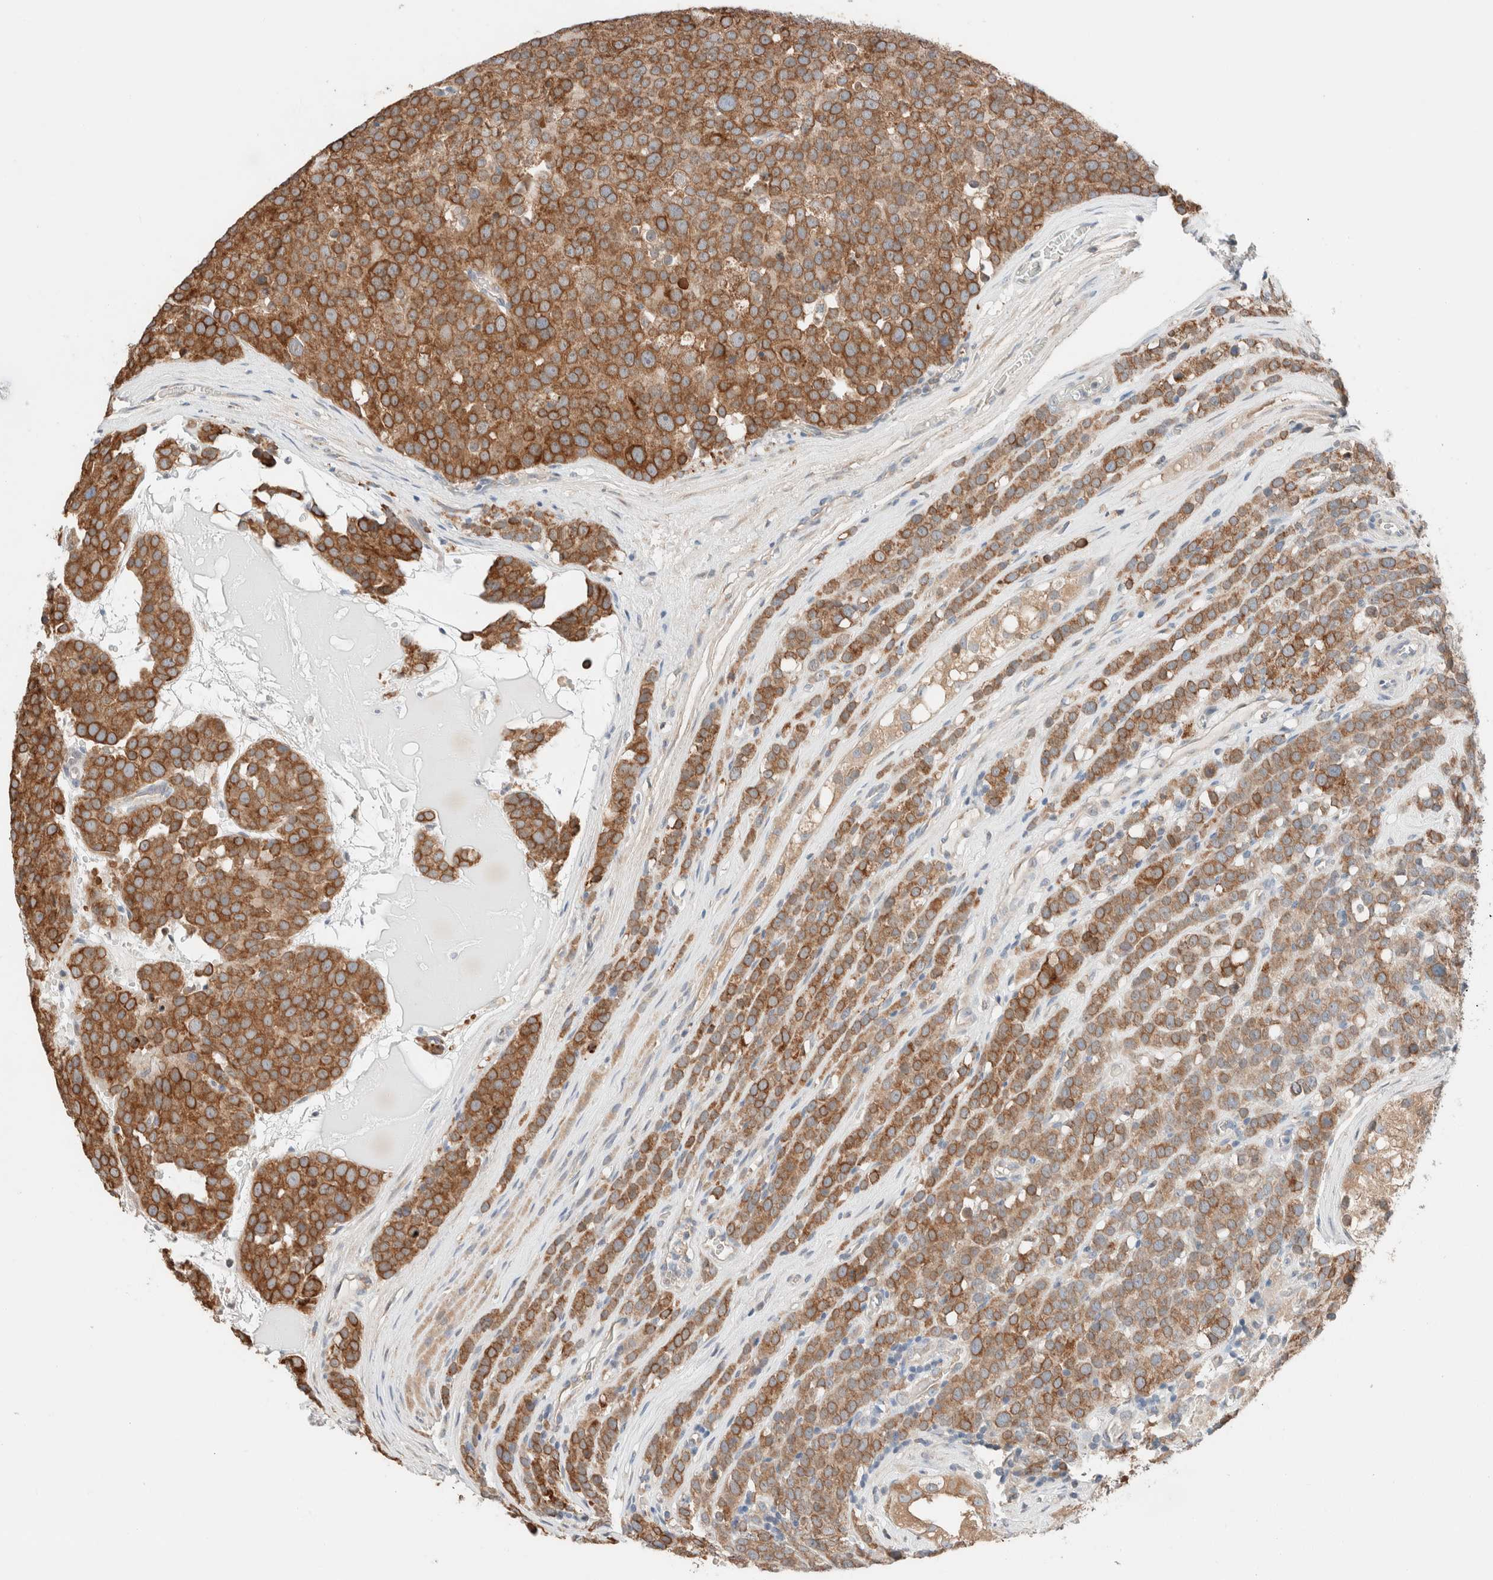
{"staining": {"intensity": "strong", "quantity": ">75%", "location": "cytoplasmic/membranous"}, "tissue": "testis cancer", "cell_type": "Tumor cells", "image_type": "cancer", "snomed": [{"axis": "morphology", "description": "Seminoma, NOS"}, {"axis": "topography", "description": "Testis"}], "caption": "Seminoma (testis) tissue reveals strong cytoplasmic/membranous staining in about >75% of tumor cells, visualized by immunohistochemistry.", "gene": "PCM1", "patient": {"sex": "male", "age": 71}}